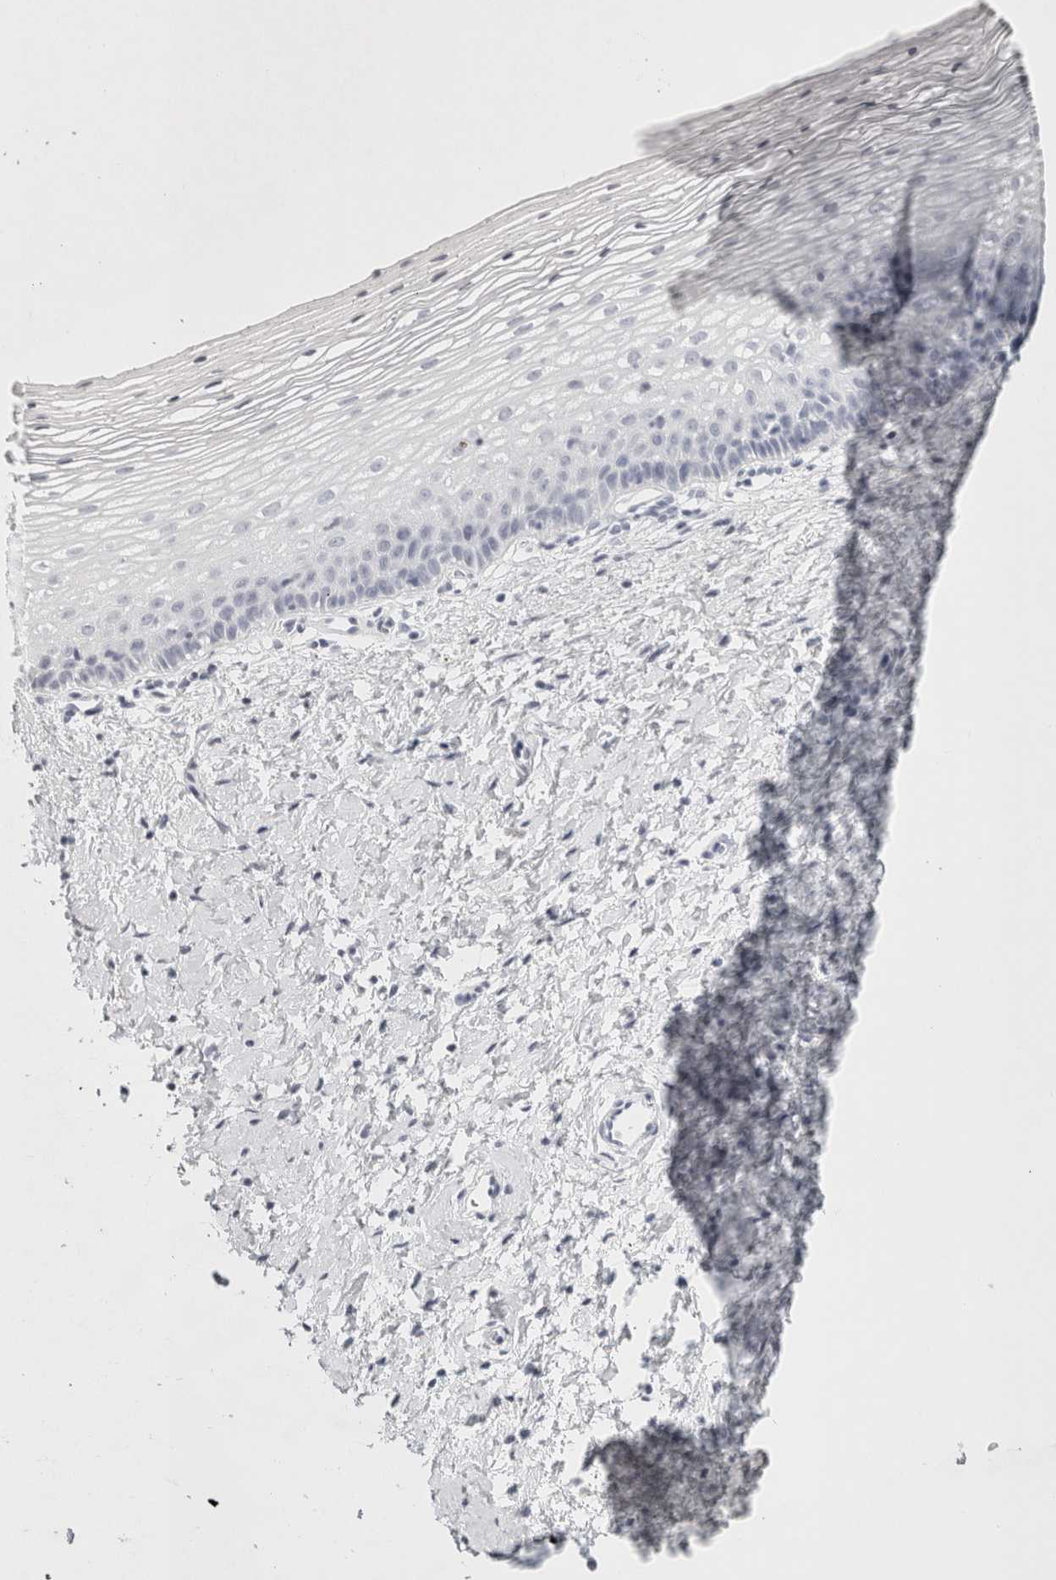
{"staining": {"intensity": "negative", "quantity": "none", "location": "none"}, "tissue": "cervix", "cell_type": "Glandular cells", "image_type": "normal", "snomed": [{"axis": "morphology", "description": "Normal tissue, NOS"}, {"axis": "topography", "description": "Cervix"}], "caption": "This is an immunohistochemistry (IHC) photomicrograph of normal human cervix. There is no staining in glandular cells.", "gene": "GARIN1A", "patient": {"sex": "female", "age": 72}}